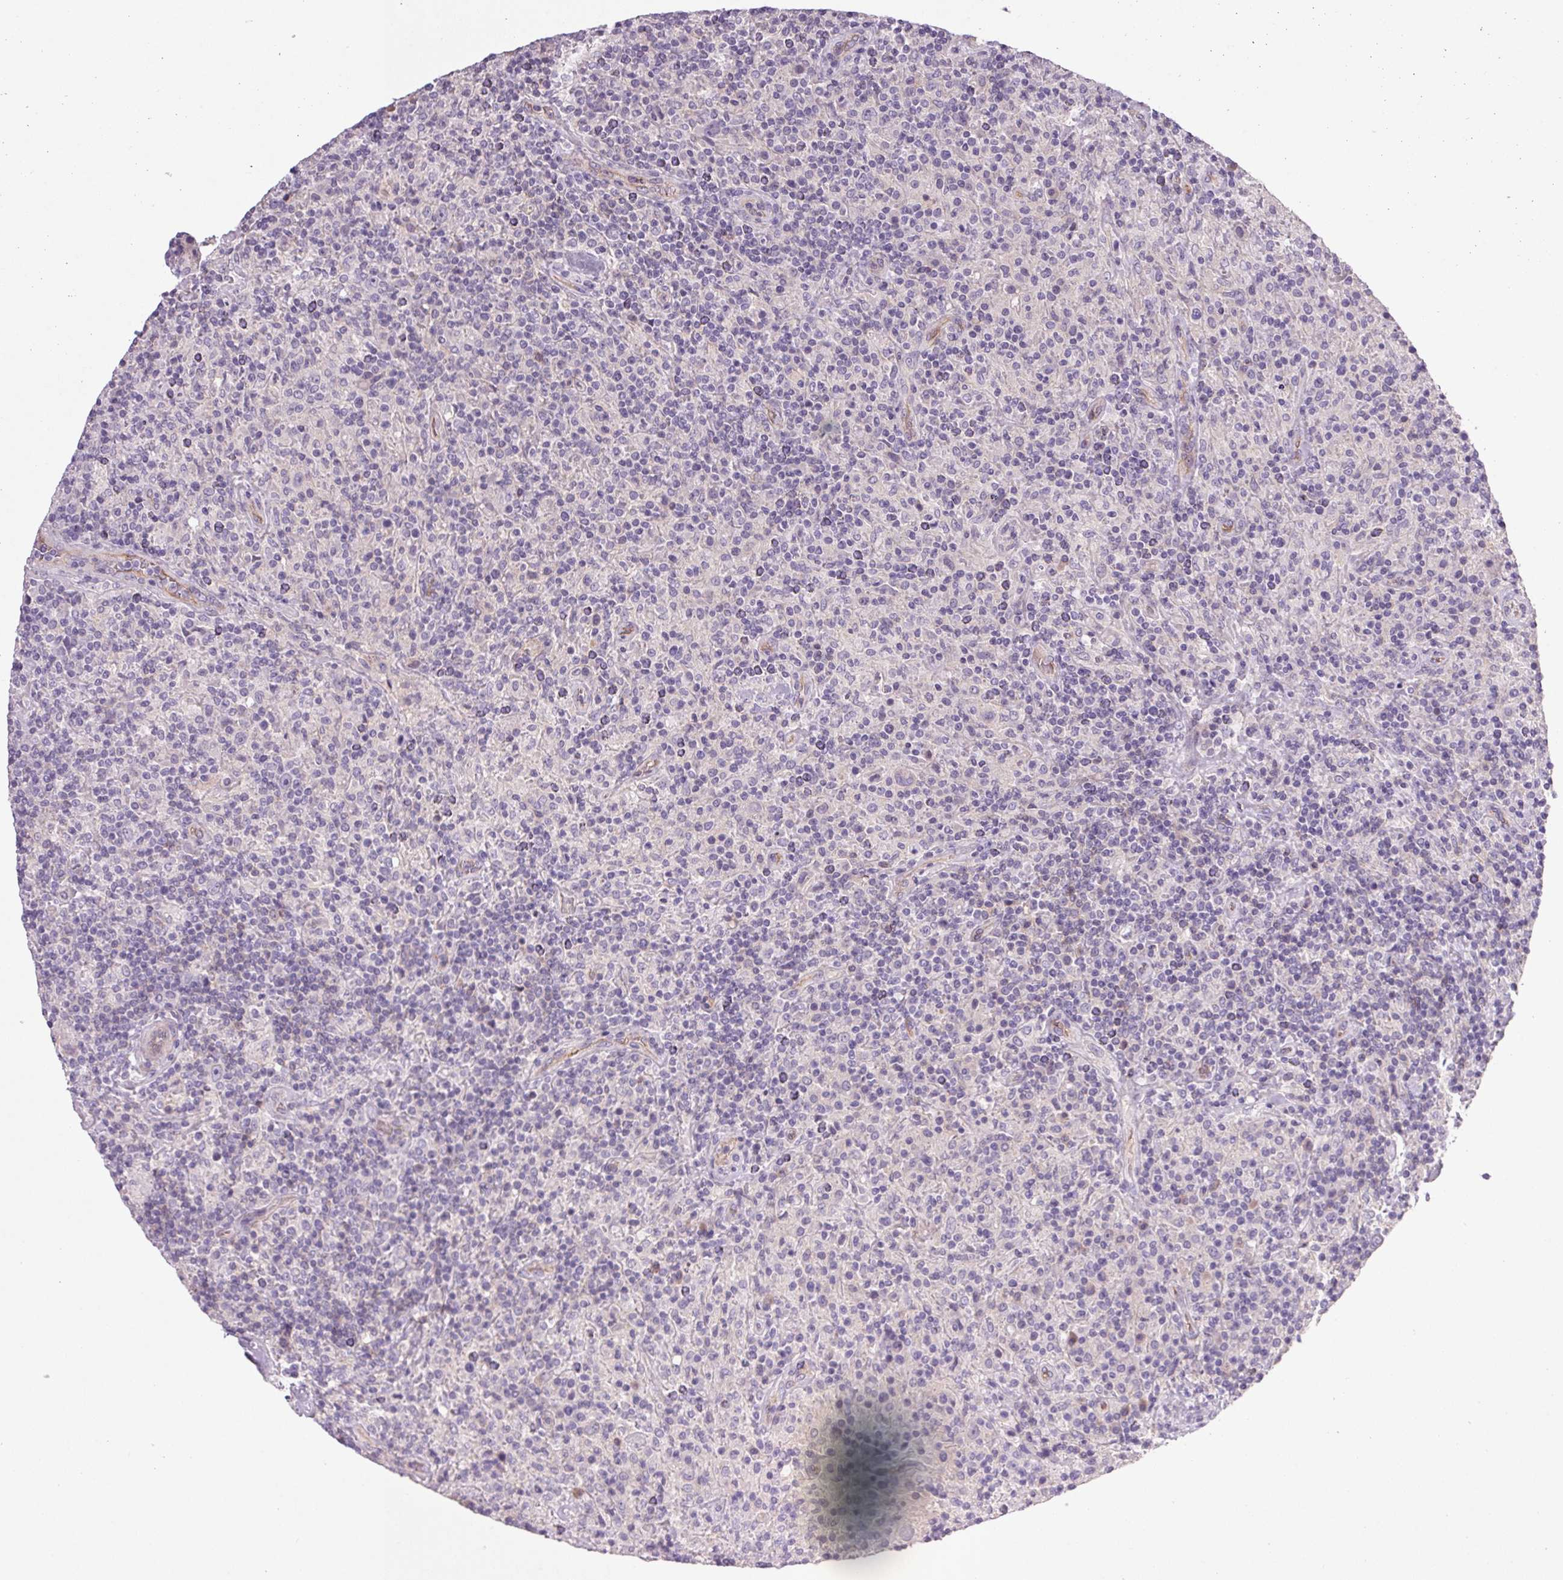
{"staining": {"intensity": "negative", "quantity": "none", "location": "none"}, "tissue": "lymphoma", "cell_type": "Tumor cells", "image_type": "cancer", "snomed": [{"axis": "morphology", "description": "Hodgkin's disease, NOS"}, {"axis": "topography", "description": "Lymph node"}], "caption": "Tumor cells show no significant staining in lymphoma.", "gene": "APOC4", "patient": {"sex": "male", "age": 70}}